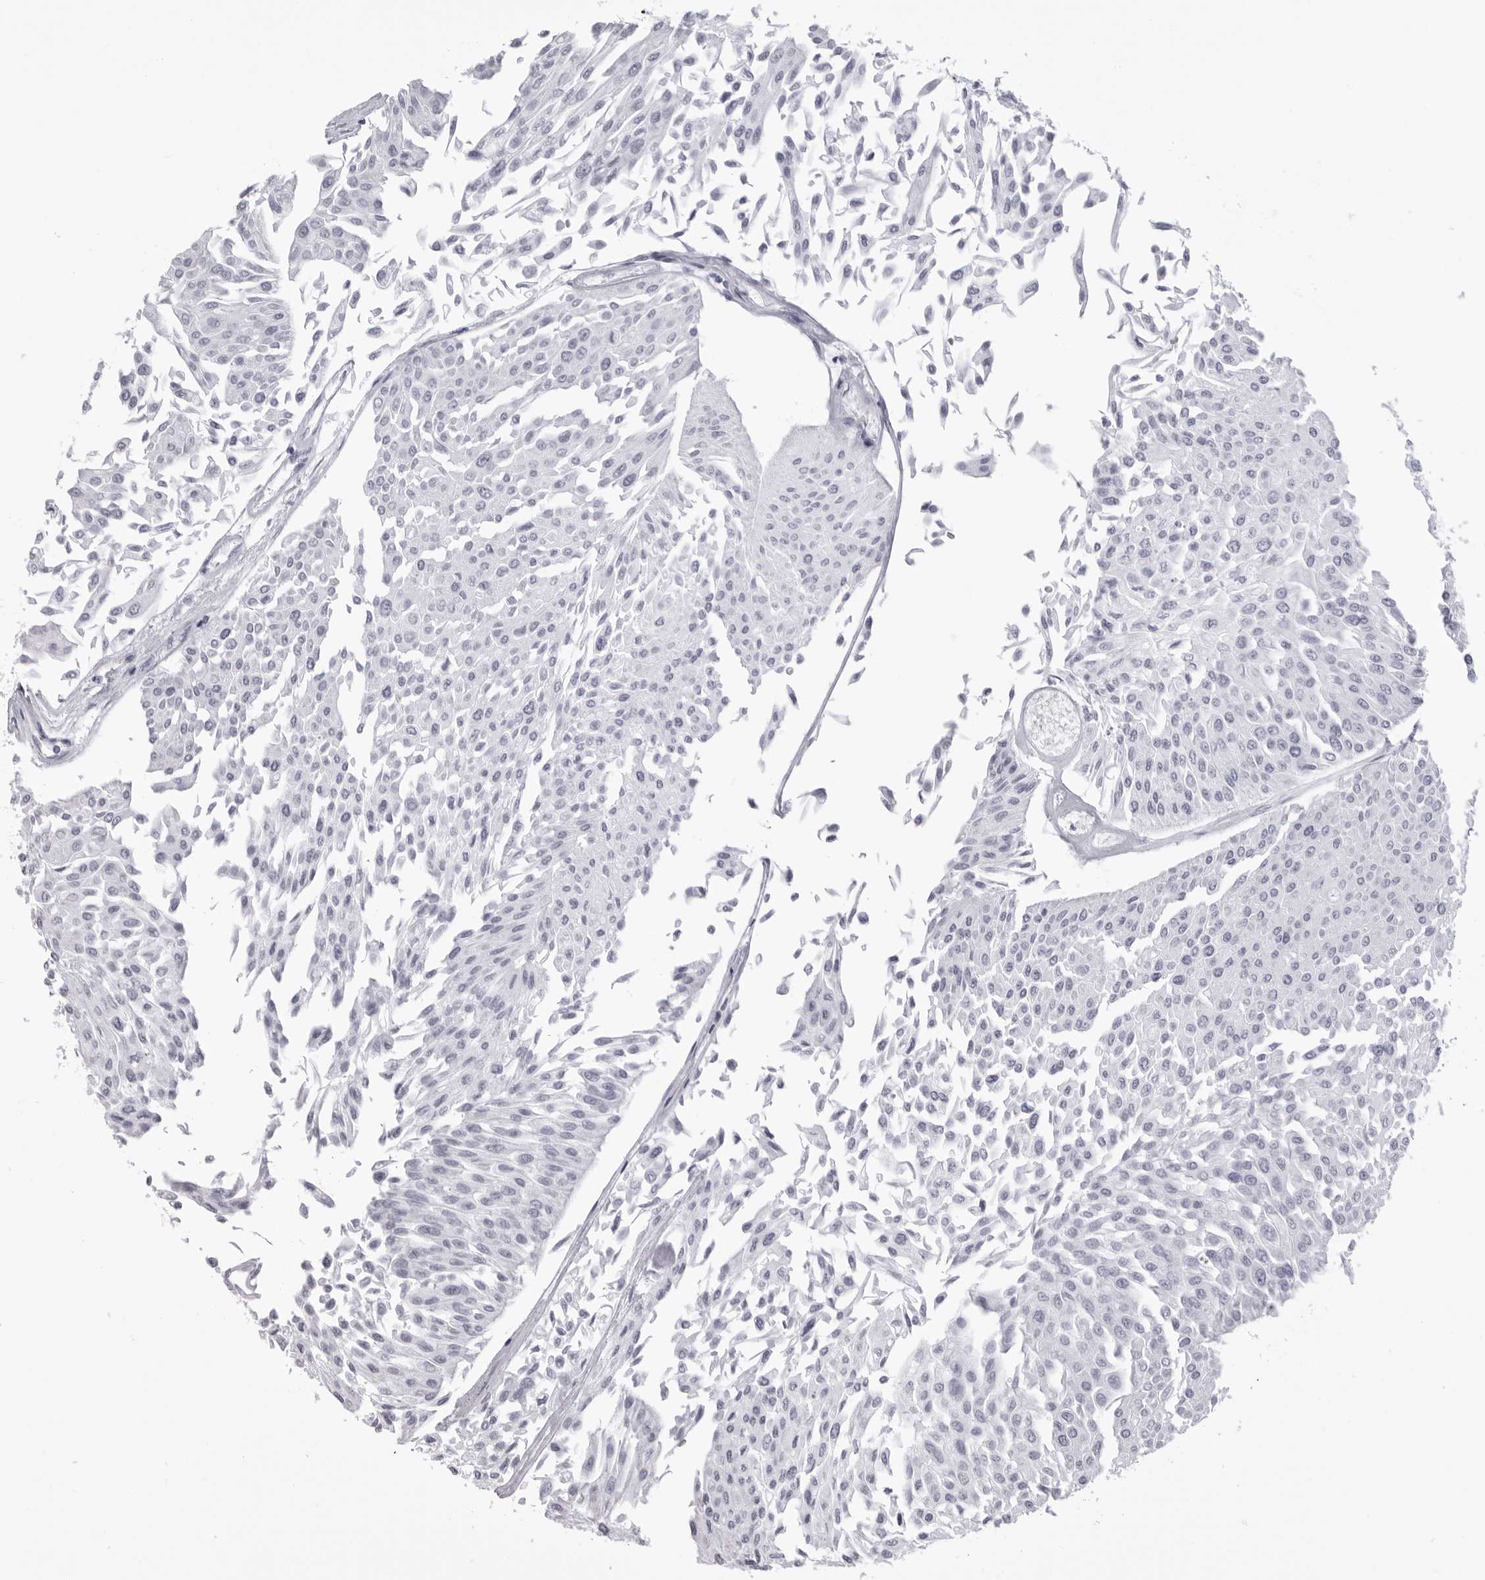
{"staining": {"intensity": "negative", "quantity": "none", "location": "none"}, "tissue": "urothelial cancer", "cell_type": "Tumor cells", "image_type": "cancer", "snomed": [{"axis": "morphology", "description": "Urothelial carcinoma, Low grade"}, {"axis": "topography", "description": "Urinary bladder"}], "caption": "Immunohistochemistry micrograph of neoplastic tissue: urothelial cancer stained with DAB shows no significant protein expression in tumor cells.", "gene": "LGALS4", "patient": {"sex": "male", "age": 67}}